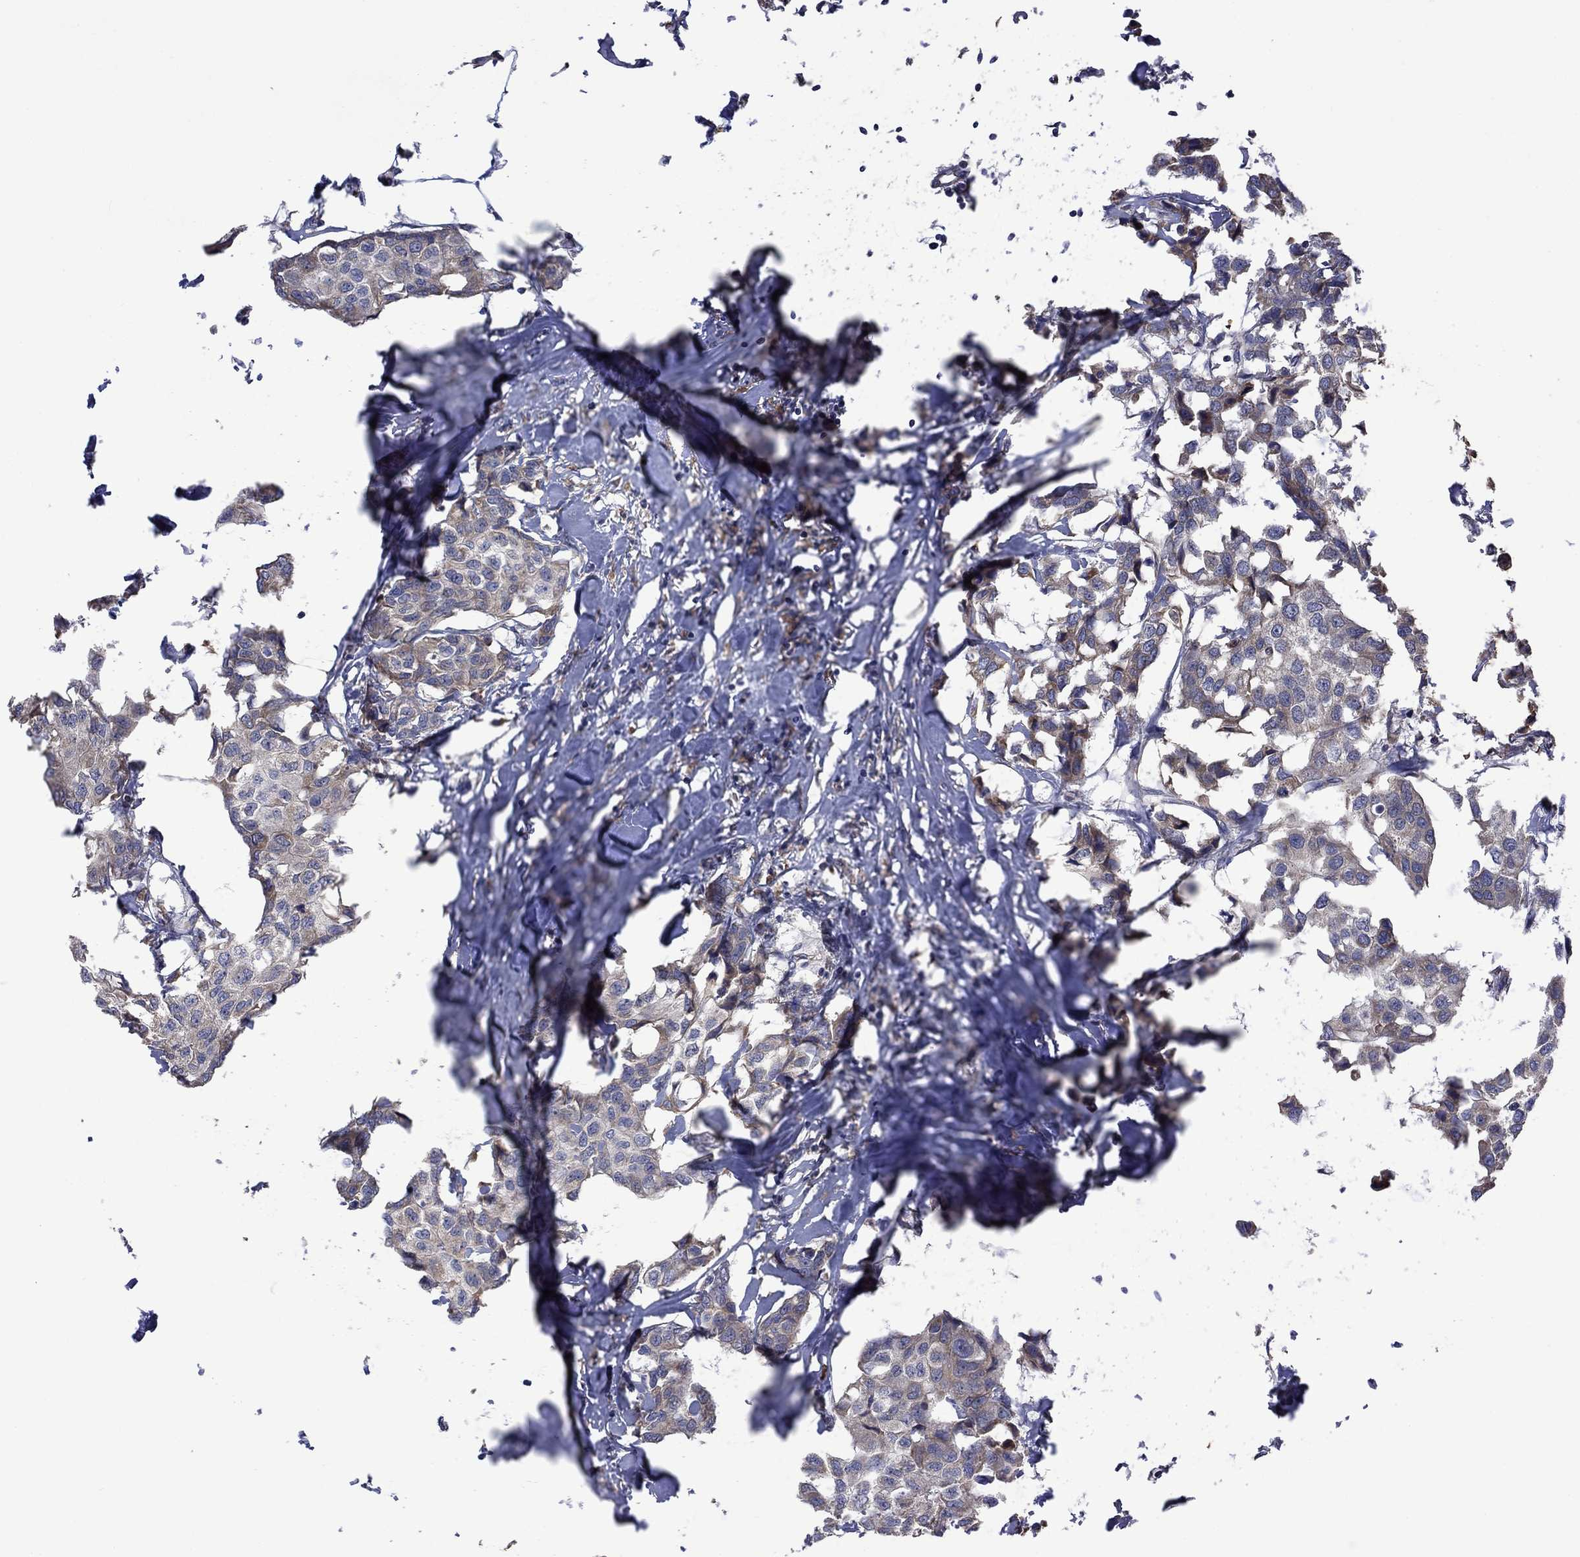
{"staining": {"intensity": "weak", "quantity": "<25%", "location": "cytoplasmic/membranous"}, "tissue": "breast cancer", "cell_type": "Tumor cells", "image_type": "cancer", "snomed": [{"axis": "morphology", "description": "Duct carcinoma"}, {"axis": "topography", "description": "Breast"}], "caption": "Tumor cells show no significant protein staining in breast cancer (intraductal carcinoma).", "gene": "FURIN", "patient": {"sex": "female", "age": 80}}